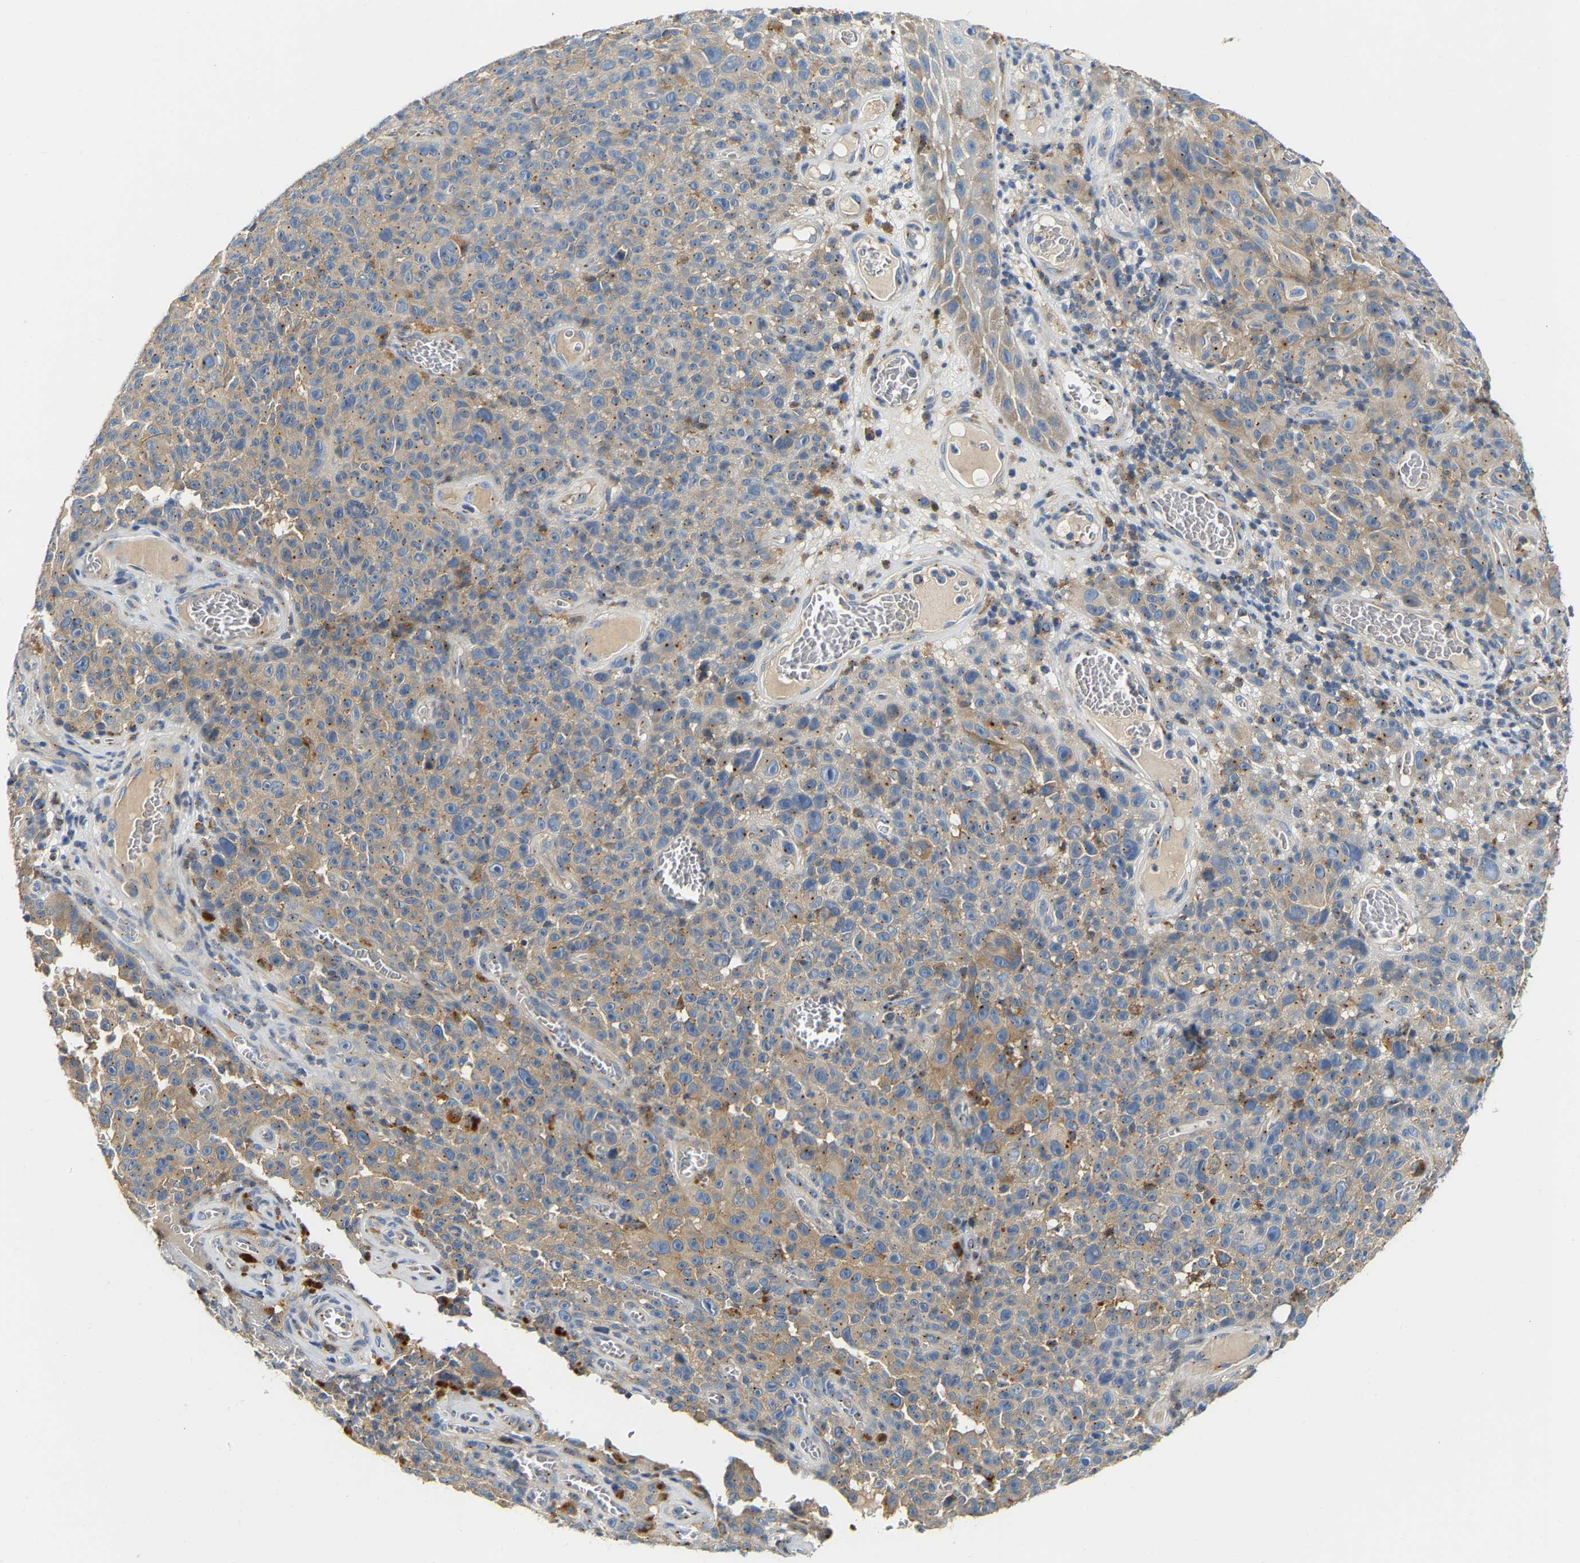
{"staining": {"intensity": "moderate", "quantity": ">75%", "location": "cytoplasmic/membranous"}, "tissue": "melanoma", "cell_type": "Tumor cells", "image_type": "cancer", "snomed": [{"axis": "morphology", "description": "Malignant melanoma, NOS"}, {"axis": "topography", "description": "Skin"}], "caption": "A medium amount of moderate cytoplasmic/membranous staining is seen in about >75% of tumor cells in malignant melanoma tissue.", "gene": "PCNT", "patient": {"sex": "female", "age": 82}}